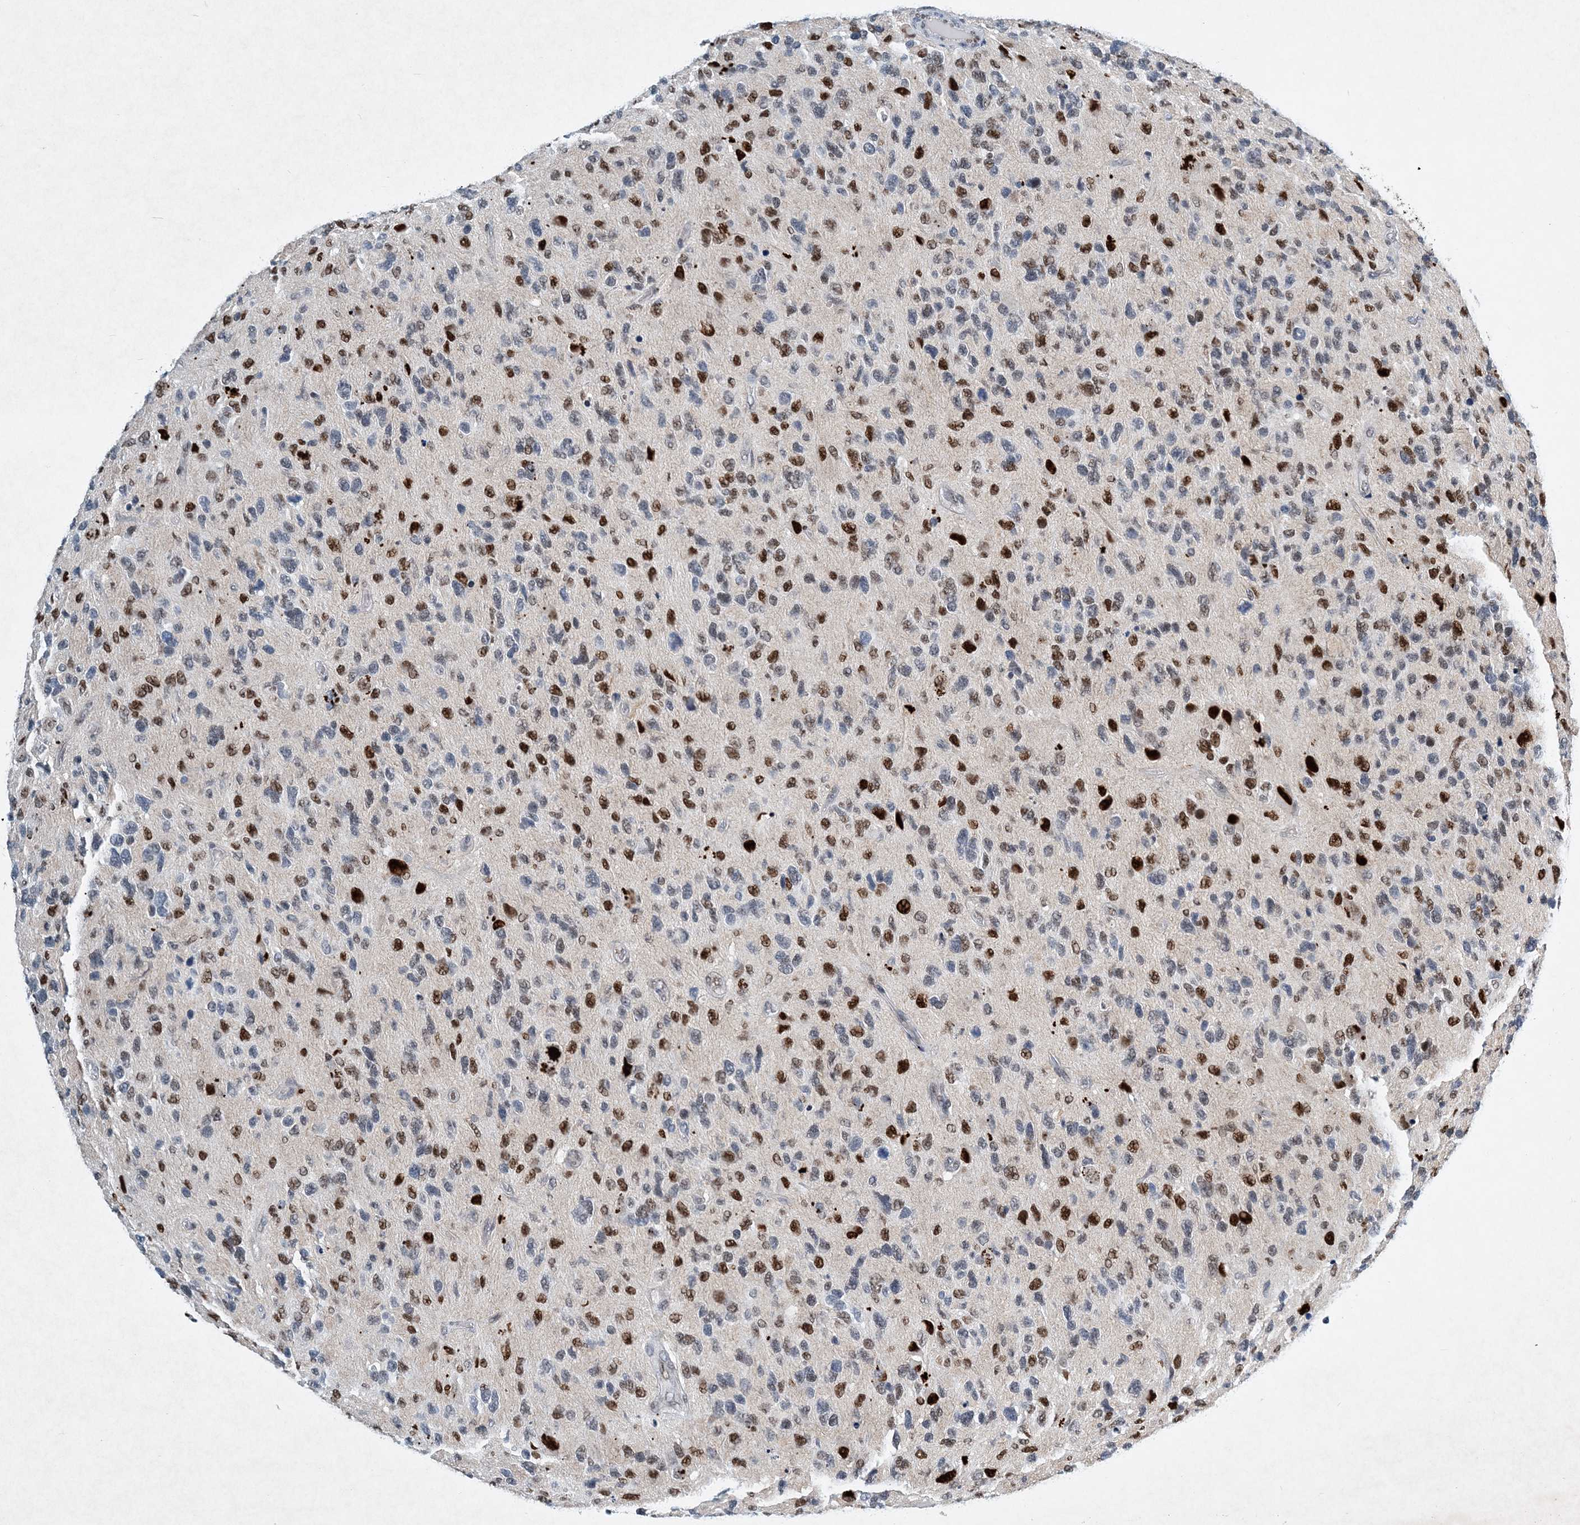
{"staining": {"intensity": "strong", "quantity": "25%-75%", "location": "nuclear"}, "tissue": "glioma", "cell_type": "Tumor cells", "image_type": "cancer", "snomed": [{"axis": "morphology", "description": "Glioma, malignant, High grade"}, {"axis": "topography", "description": "Brain"}], "caption": "Human glioma stained for a protein (brown) displays strong nuclear positive staining in approximately 25%-75% of tumor cells.", "gene": "KPNA4", "patient": {"sex": "female", "age": 58}}